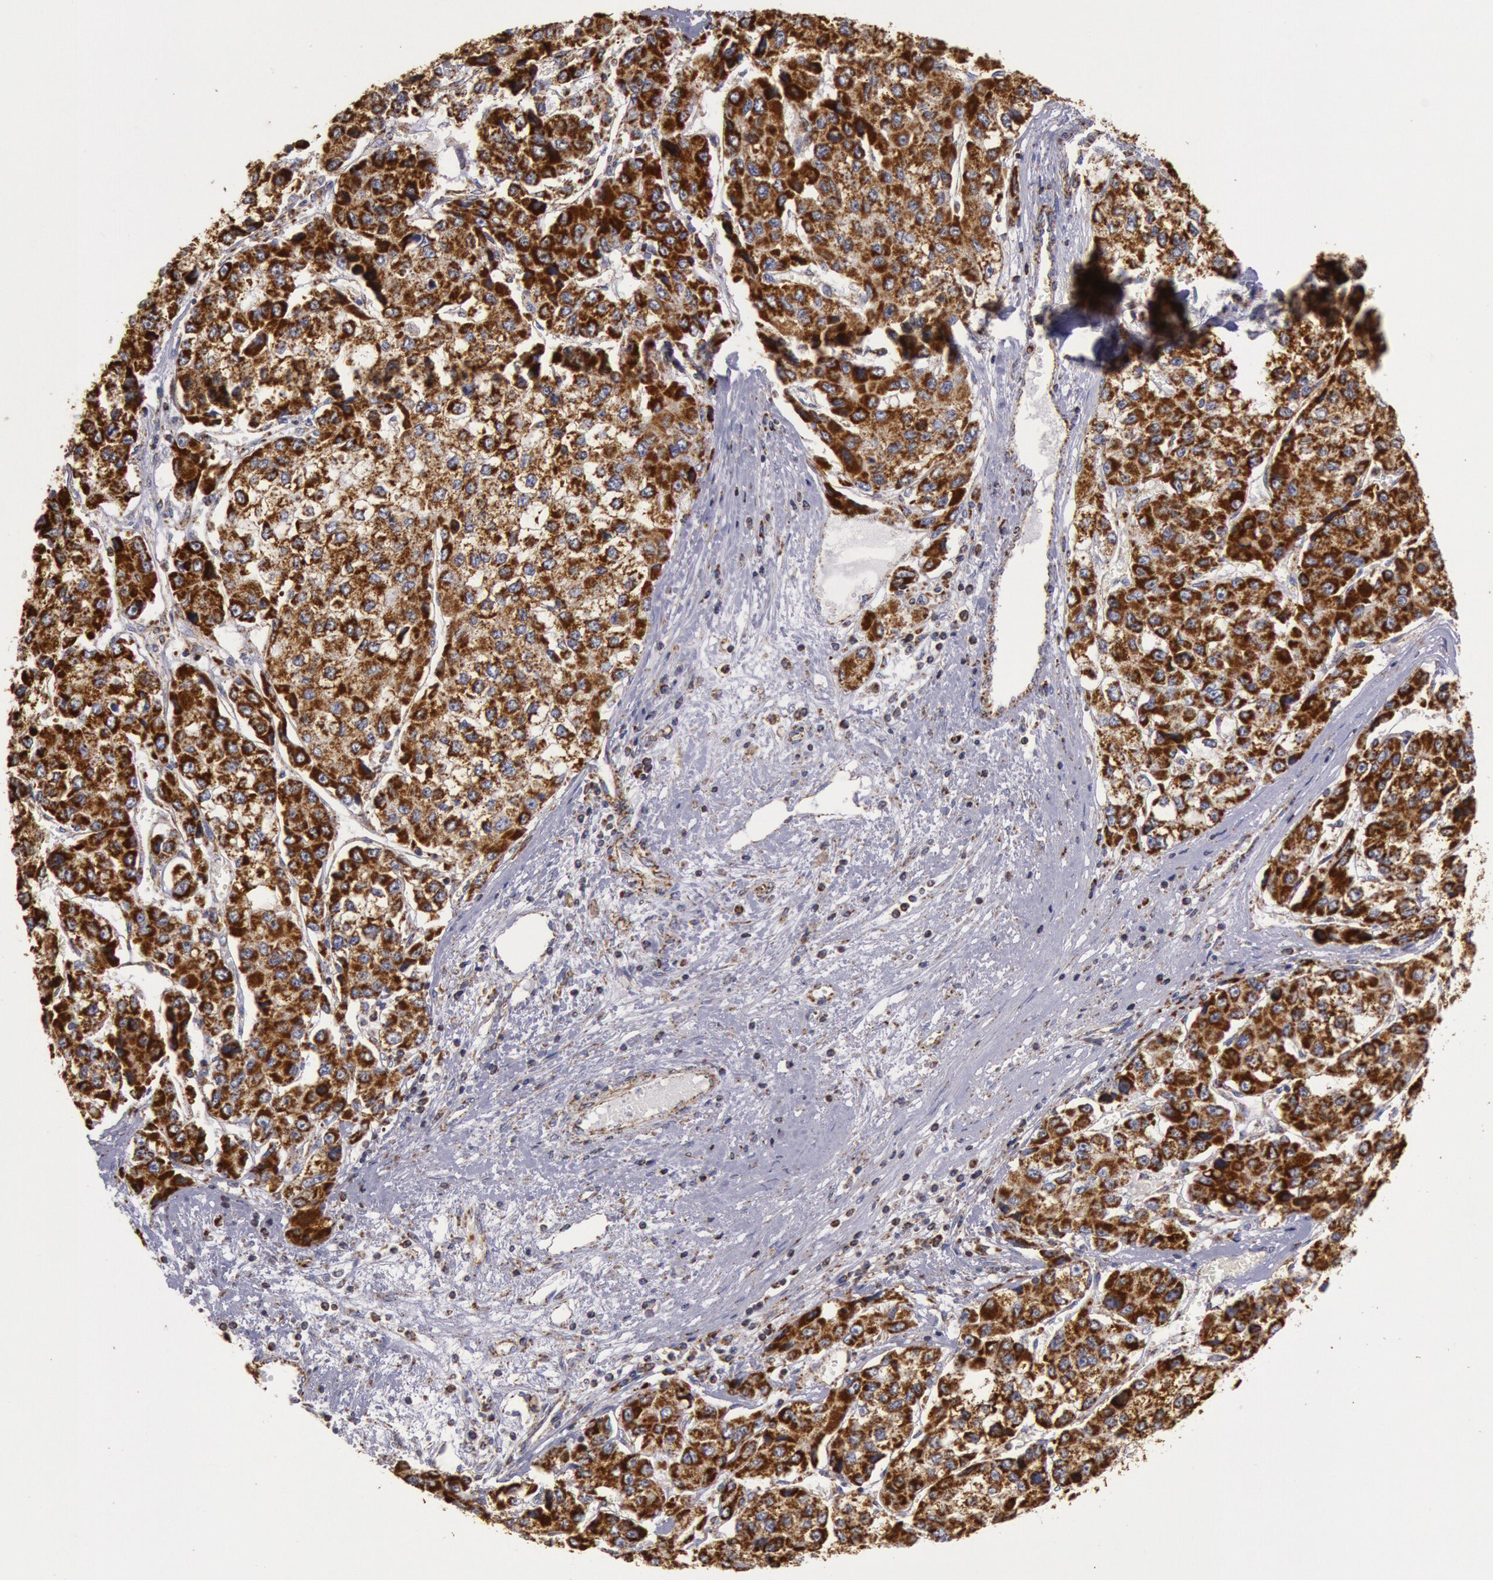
{"staining": {"intensity": "strong", "quantity": ">75%", "location": "cytoplasmic/membranous"}, "tissue": "liver cancer", "cell_type": "Tumor cells", "image_type": "cancer", "snomed": [{"axis": "morphology", "description": "Carcinoma, Hepatocellular, NOS"}, {"axis": "topography", "description": "Liver"}], "caption": "Liver cancer (hepatocellular carcinoma) stained for a protein (brown) reveals strong cytoplasmic/membranous positive expression in about >75% of tumor cells.", "gene": "CYC1", "patient": {"sex": "female", "age": 66}}